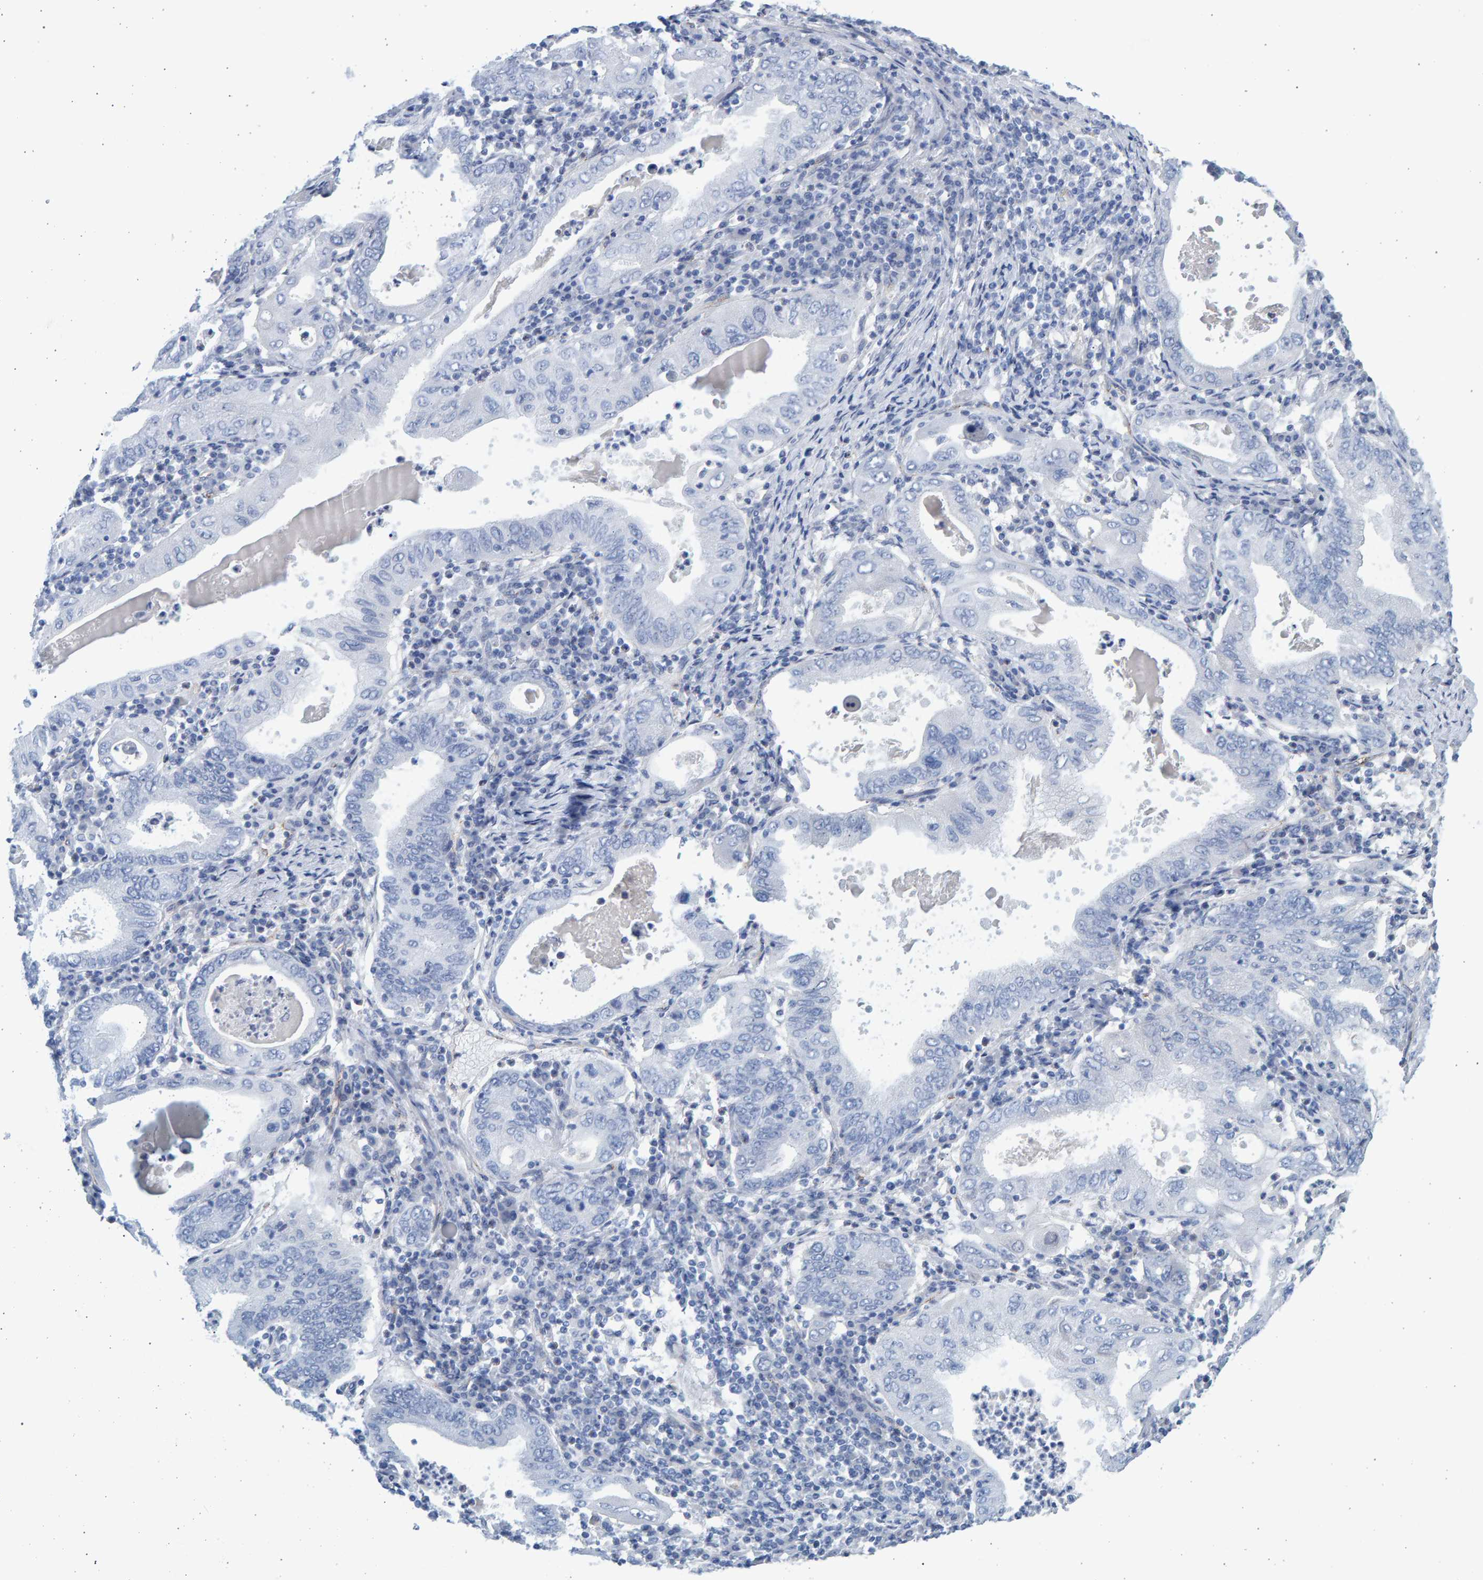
{"staining": {"intensity": "negative", "quantity": "none", "location": "none"}, "tissue": "stomach cancer", "cell_type": "Tumor cells", "image_type": "cancer", "snomed": [{"axis": "morphology", "description": "Normal tissue, NOS"}, {"axis": "morphology", "description": "Adenocarcinoma, NOS"}, {"axis": "topography", "description": "Esophagus"}, {"axis": "topography", "description": "Stomach, upper"}, {"axis": "topography", "description": "Peripheral nerve tissue"}], "caption": "Stomach adenocarcinoma was stained to show a protein in brown. There is no significant expression in tumor cells. (Brightfield microscopy of DAB immunohistochemistry at high magnification).", "gene": "SLC34A3", "patient": {"sex": "male", "age": 62}}